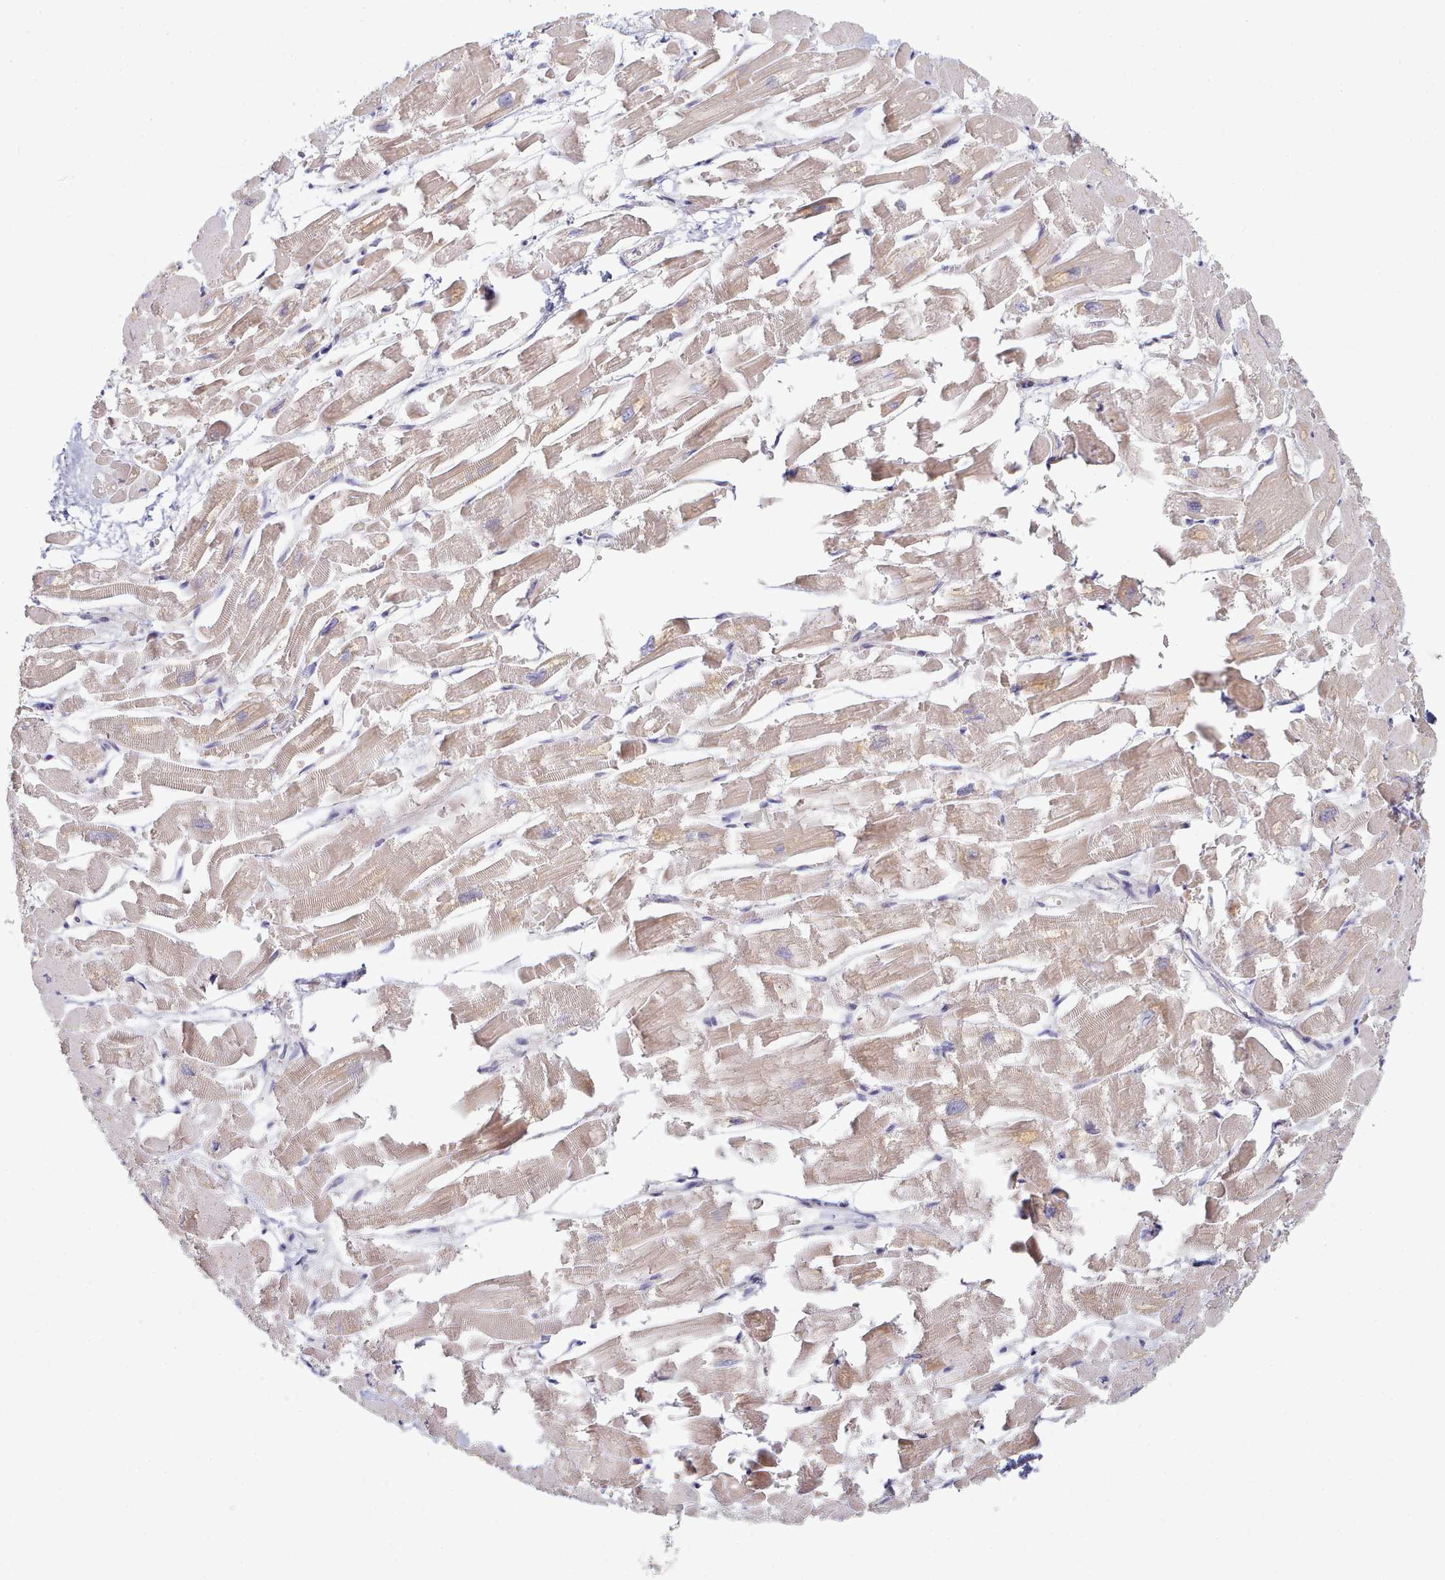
{"staining": {"intensity": "moderate", "quantity": "25%-75%", "location": "cytoplasmic/membranous"}, "tissue": "heart muscle", "cell_type": "Cardiomyocytes", "image_type": "normal", "snomed": [{"axis": "morphology", "description": "Normal tissue, NOS"}, {"axis": "topography", "description": "Heart"}], "caption": "Moderate cytoplasmic/membranous protein expression is present in about 25%-75% of cardiomyocytes in heart muscle. The protein is shown in brown color, while the nuclei are stained blue.", "gene": "TYW1B", "patient": {"sex": "male", "age": 54}}